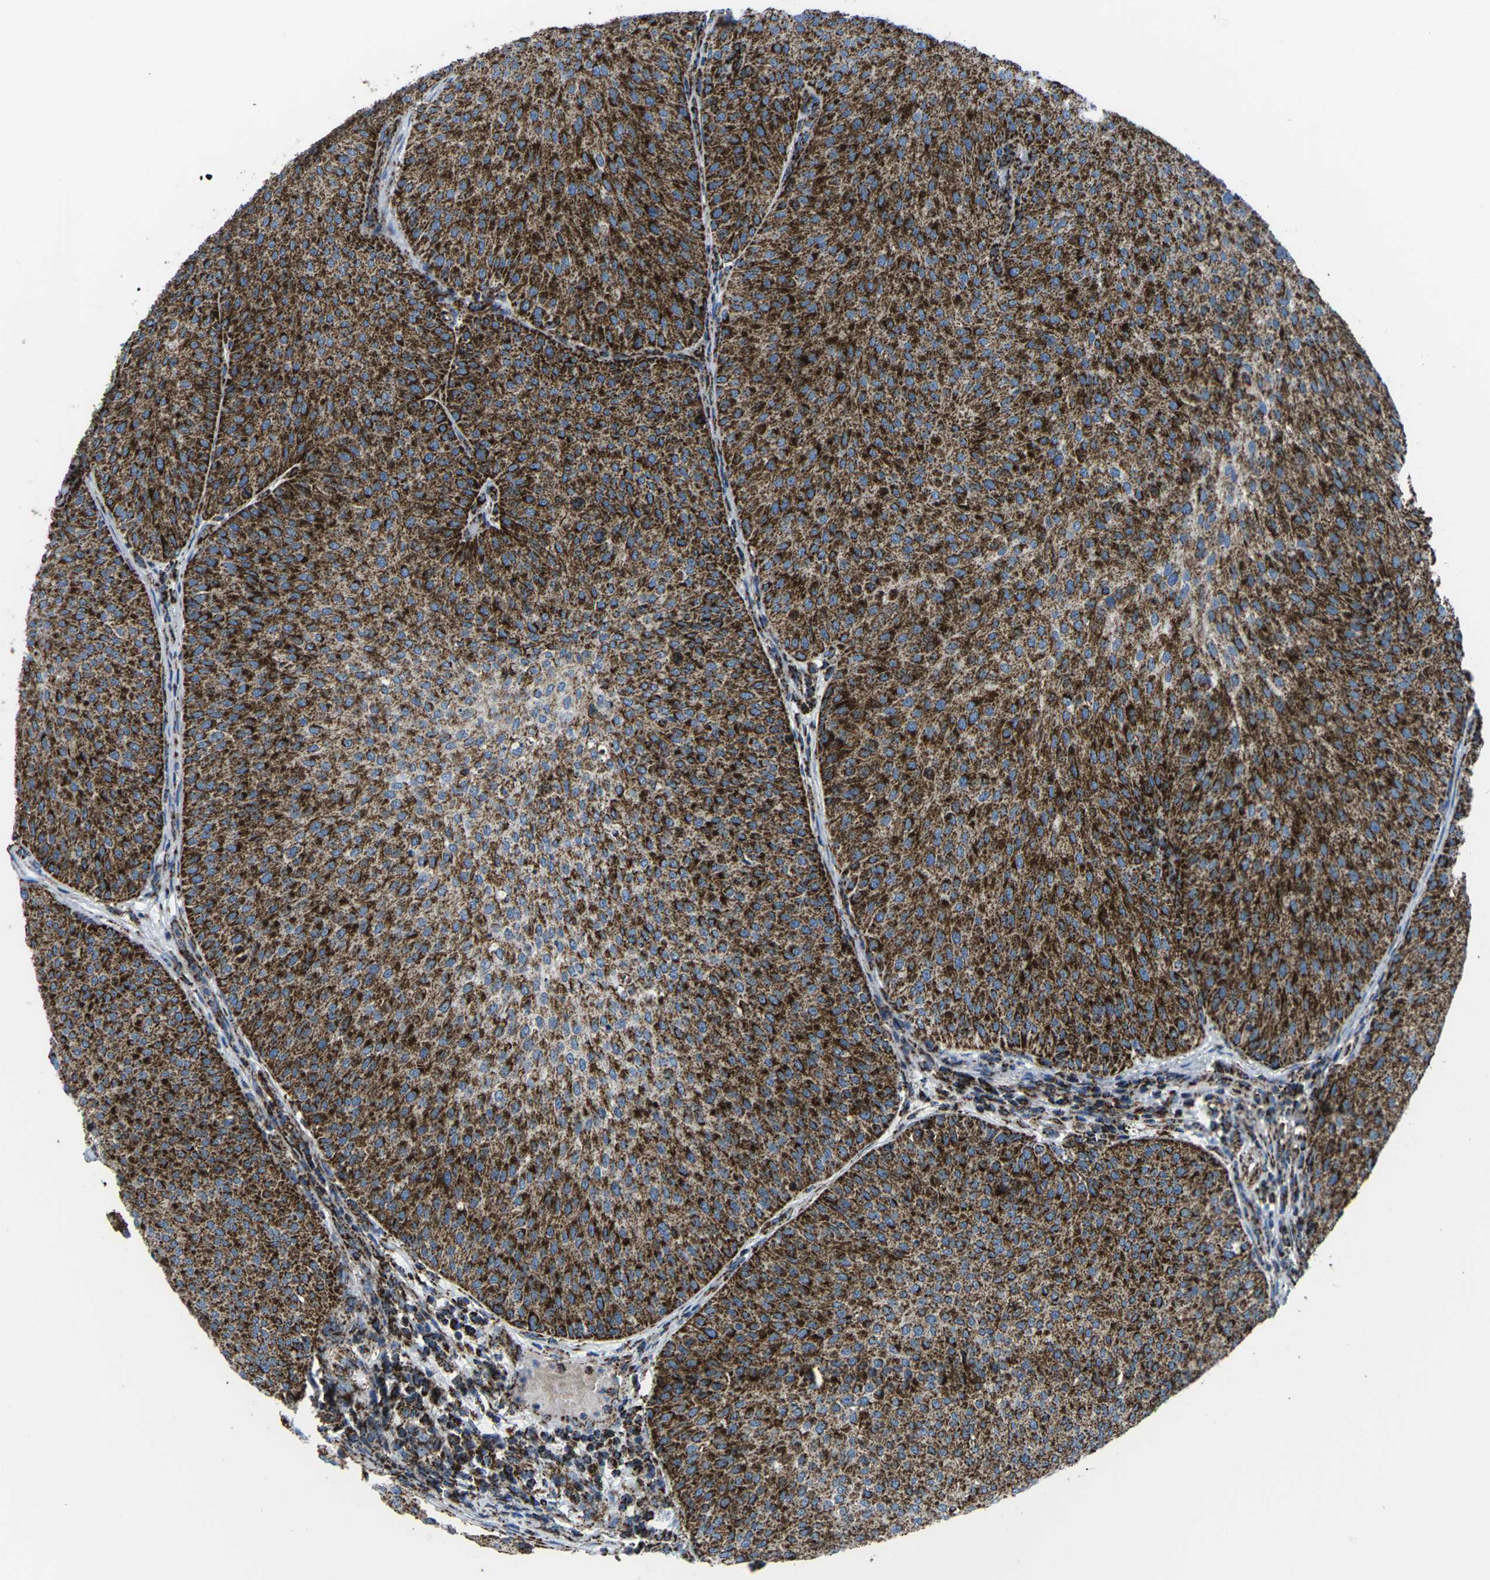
{"staining": {"intensity": "strong", "quantity": ">75%", "location": "cytoplasmic/membranous"}, "tissue": "urothelial cancer", "cell_type": "Tumor cells", "image_type": "cancer", "snomed": [{"axis": "morphology", "description": "Urothelial carcinoma, Low grade"}, {"axis": "topography", "description": "Smooth muscle"}, {"axis": "topography", "description": "Urinary bladder"}], "caption": "IHC staining of urothelial cancer, which displays high levels of strong cytoplasmic/membranous staining in approximately >75% of tumor cells indicating strong cytoplasmic/membranous protein expression. The staining was performed using DAB (brown) for protein detection and nuclei were counterstained in hematoxylin (blue).", "gene": "MT-CO2", "patient": {"sex": "male", "age": 60}}